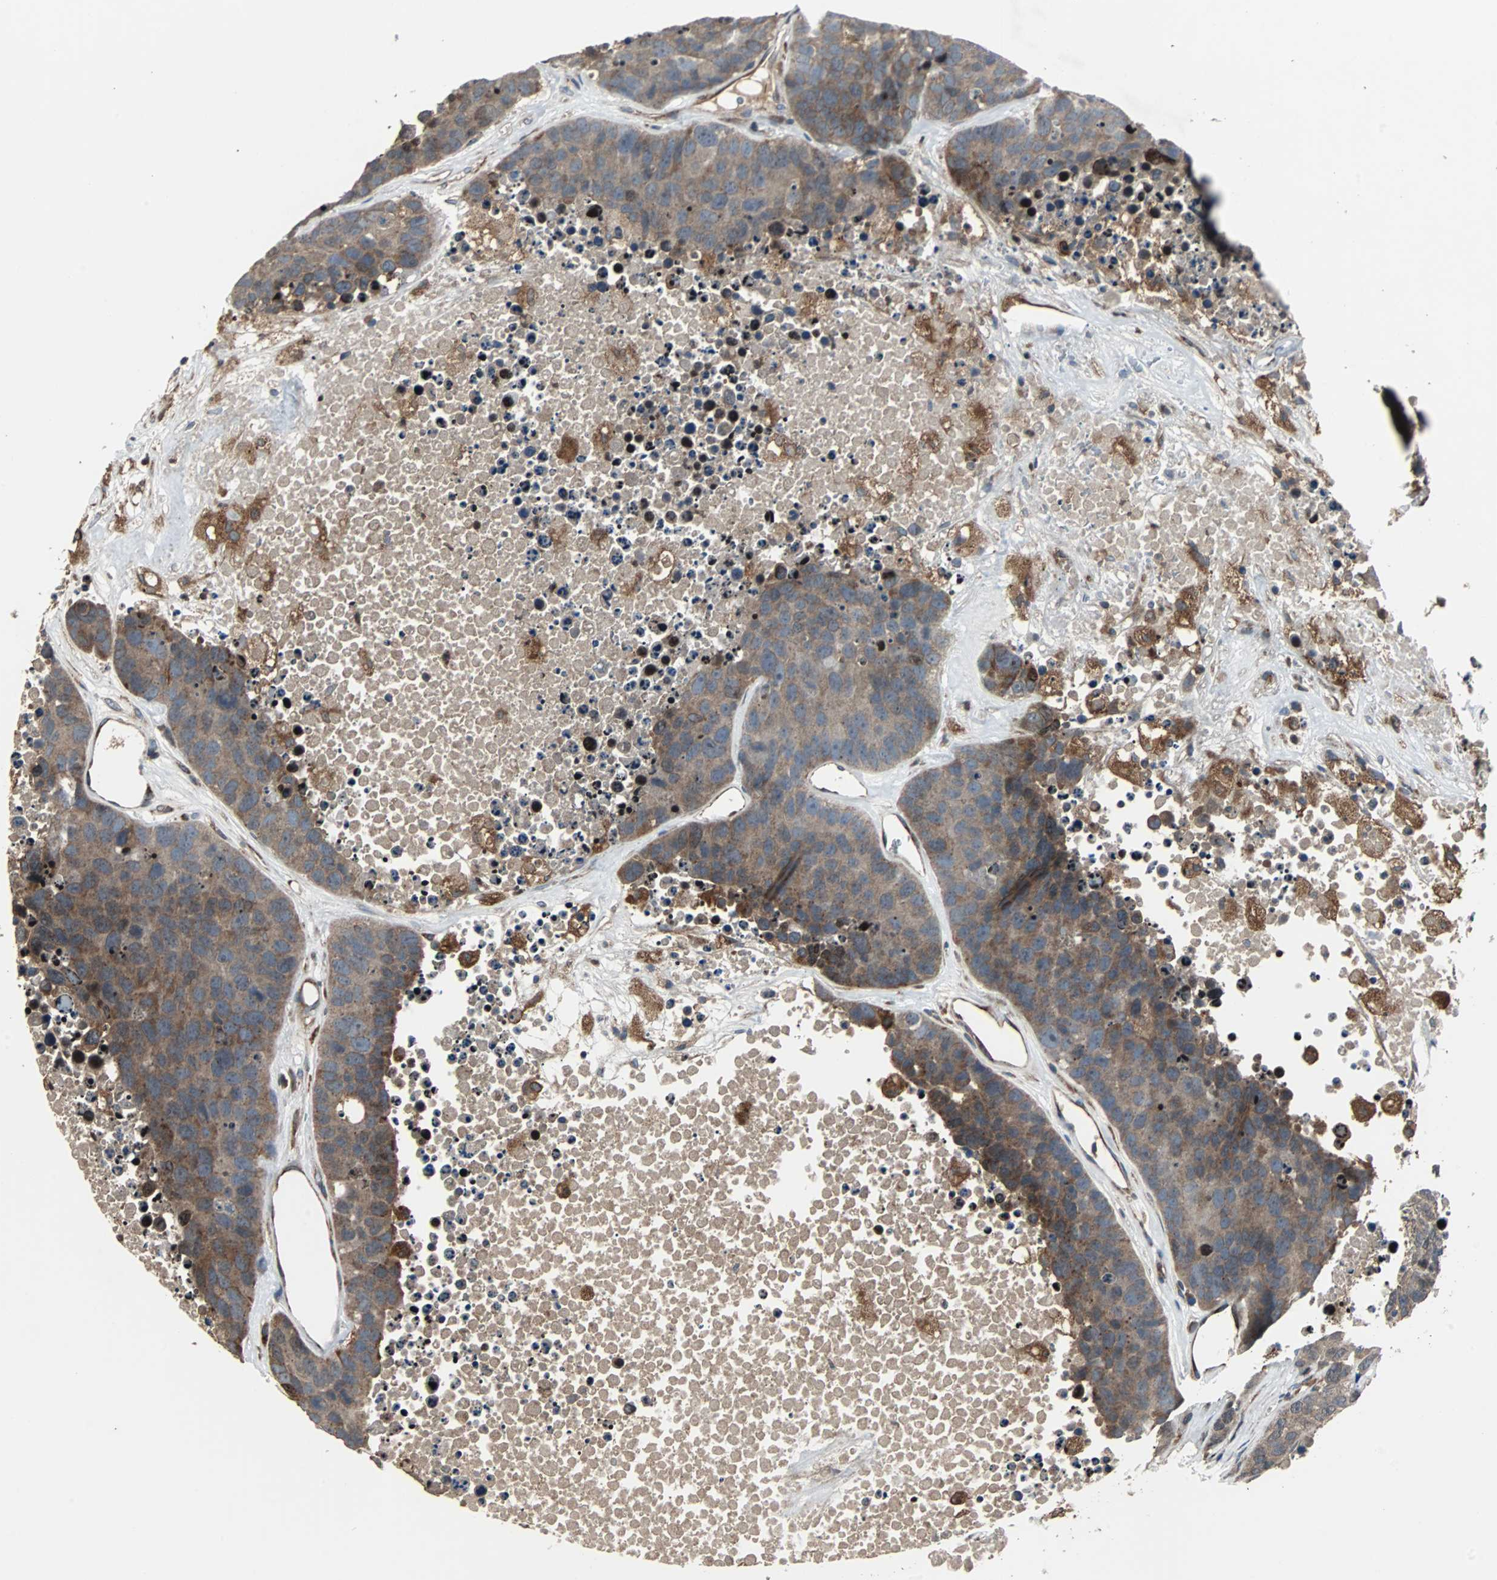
{"staining": {"intensity": "moderate", "quantity": ">75%", "location": "cytoplasmic/membranous"}, "tissue": "carcinoid", "cell_type": "Tumor cells", "image_type": "cancer", "snomed": [{"axis": "morphology", "description": "Carcinoid, malignant, NOS"}, {"axis": "topography", "description": "Lung"}], "caption": "This image displays malignant carcinoid stained with immunohistochemistry (IHC) to label a protein in brown. The cytoplasmic/membranous of tumor cells show moderate positivity for the protein. Nuclei are counter-stained blue.", "gene": "RAB7A", "patient": {"sex": "male", "age": 60}}